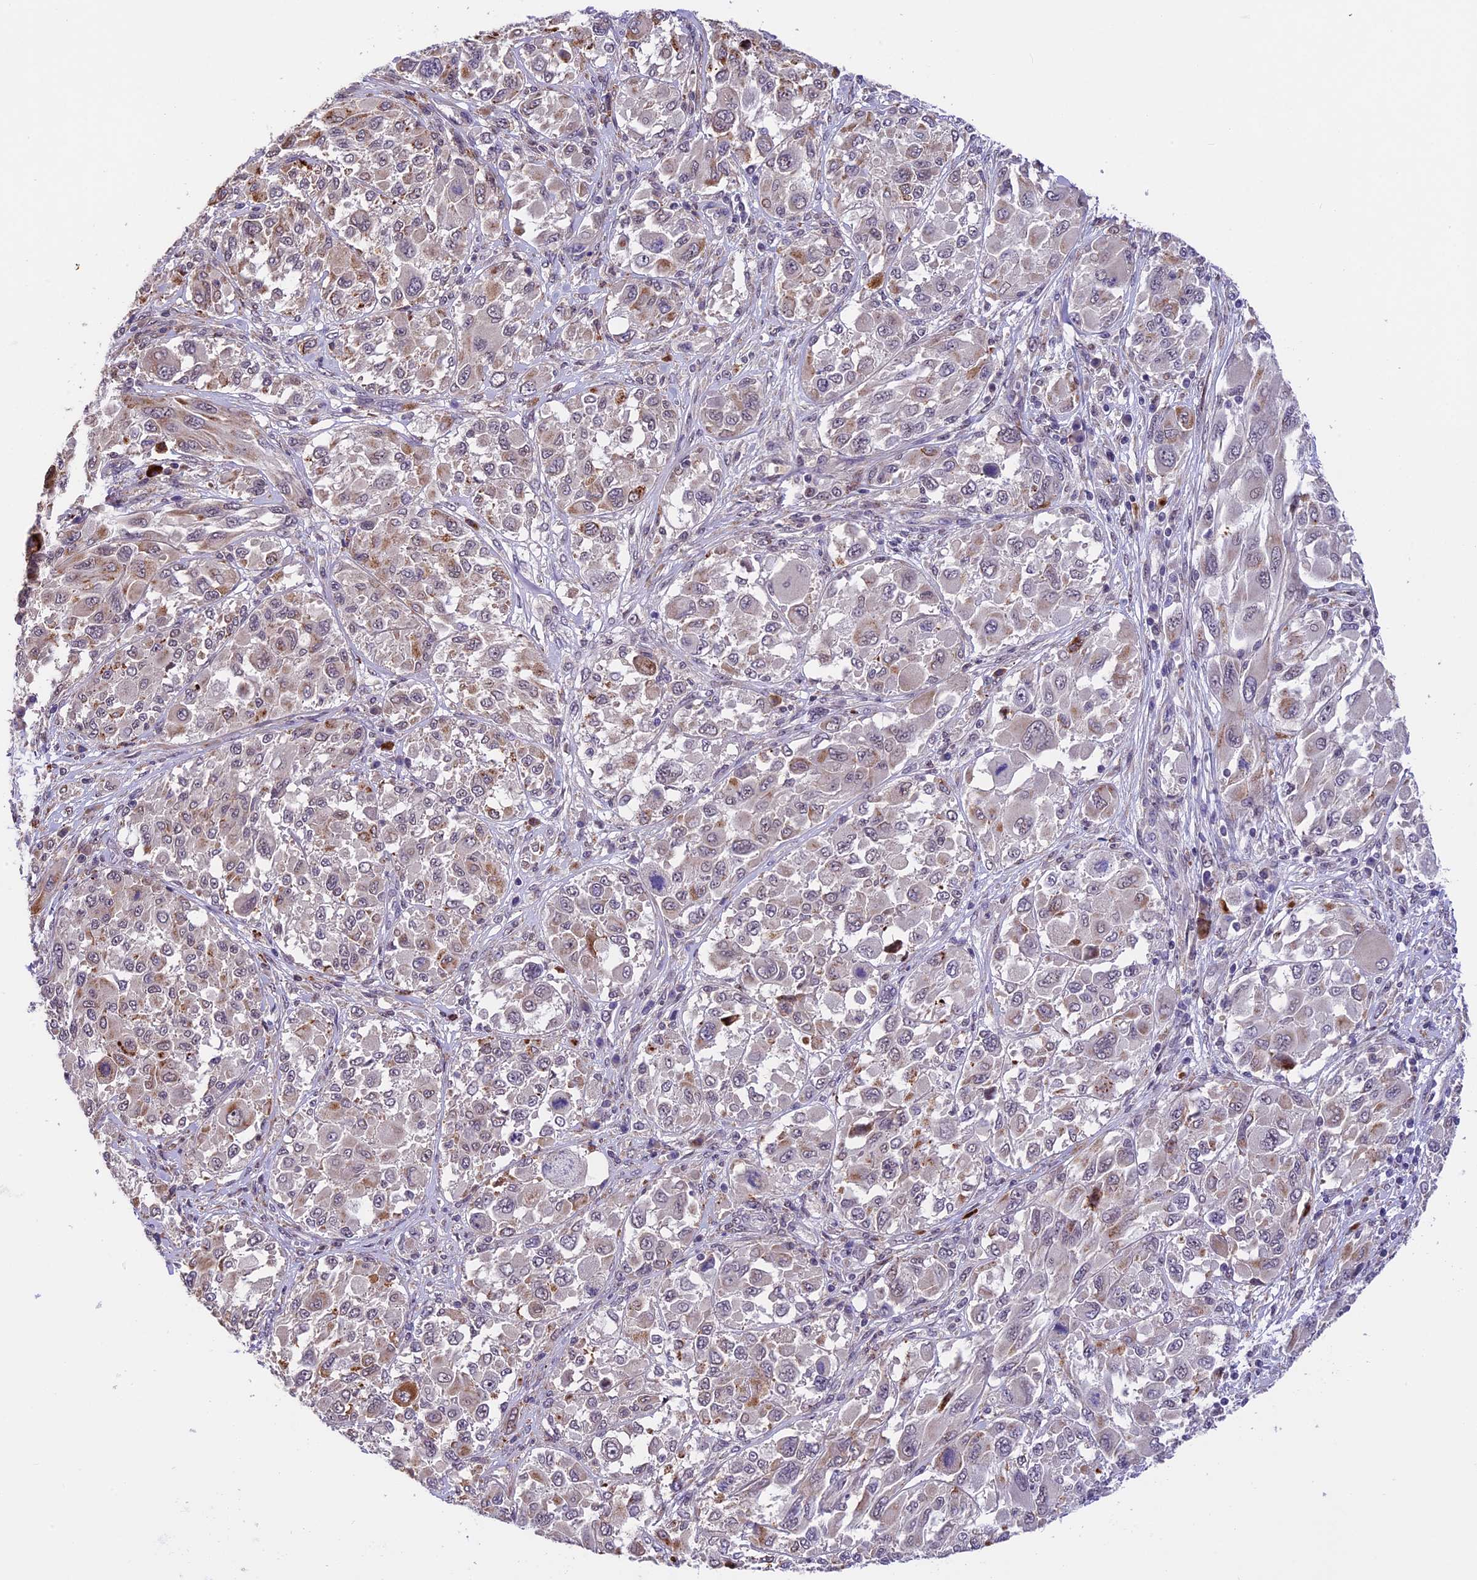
{"staining": {"intensity": "moderate", "quantity": "<25%", "location": "cytoplasmic/membranous"}, "tissue": "melanoma", "cell_type": "Tumor cells", "image_type": "cancer", "snomed": [{"axis": "morphology", "description": "Malignant melanoma, NOS"}, {"axis": "topography", "description": "Skin"}], "caption": "DAB immunohistochemical staining of human malignant melanoma exhibits moderate cytoplasmic/membranous protein expression in about <25% of tumor cells. The staining was performed using DAB, with brown indicating positive protein expression. Nuclei are stained blue with hematoxylin.", "gene": "FBXO45", "patient": {"sex": "female", "age": 91}}